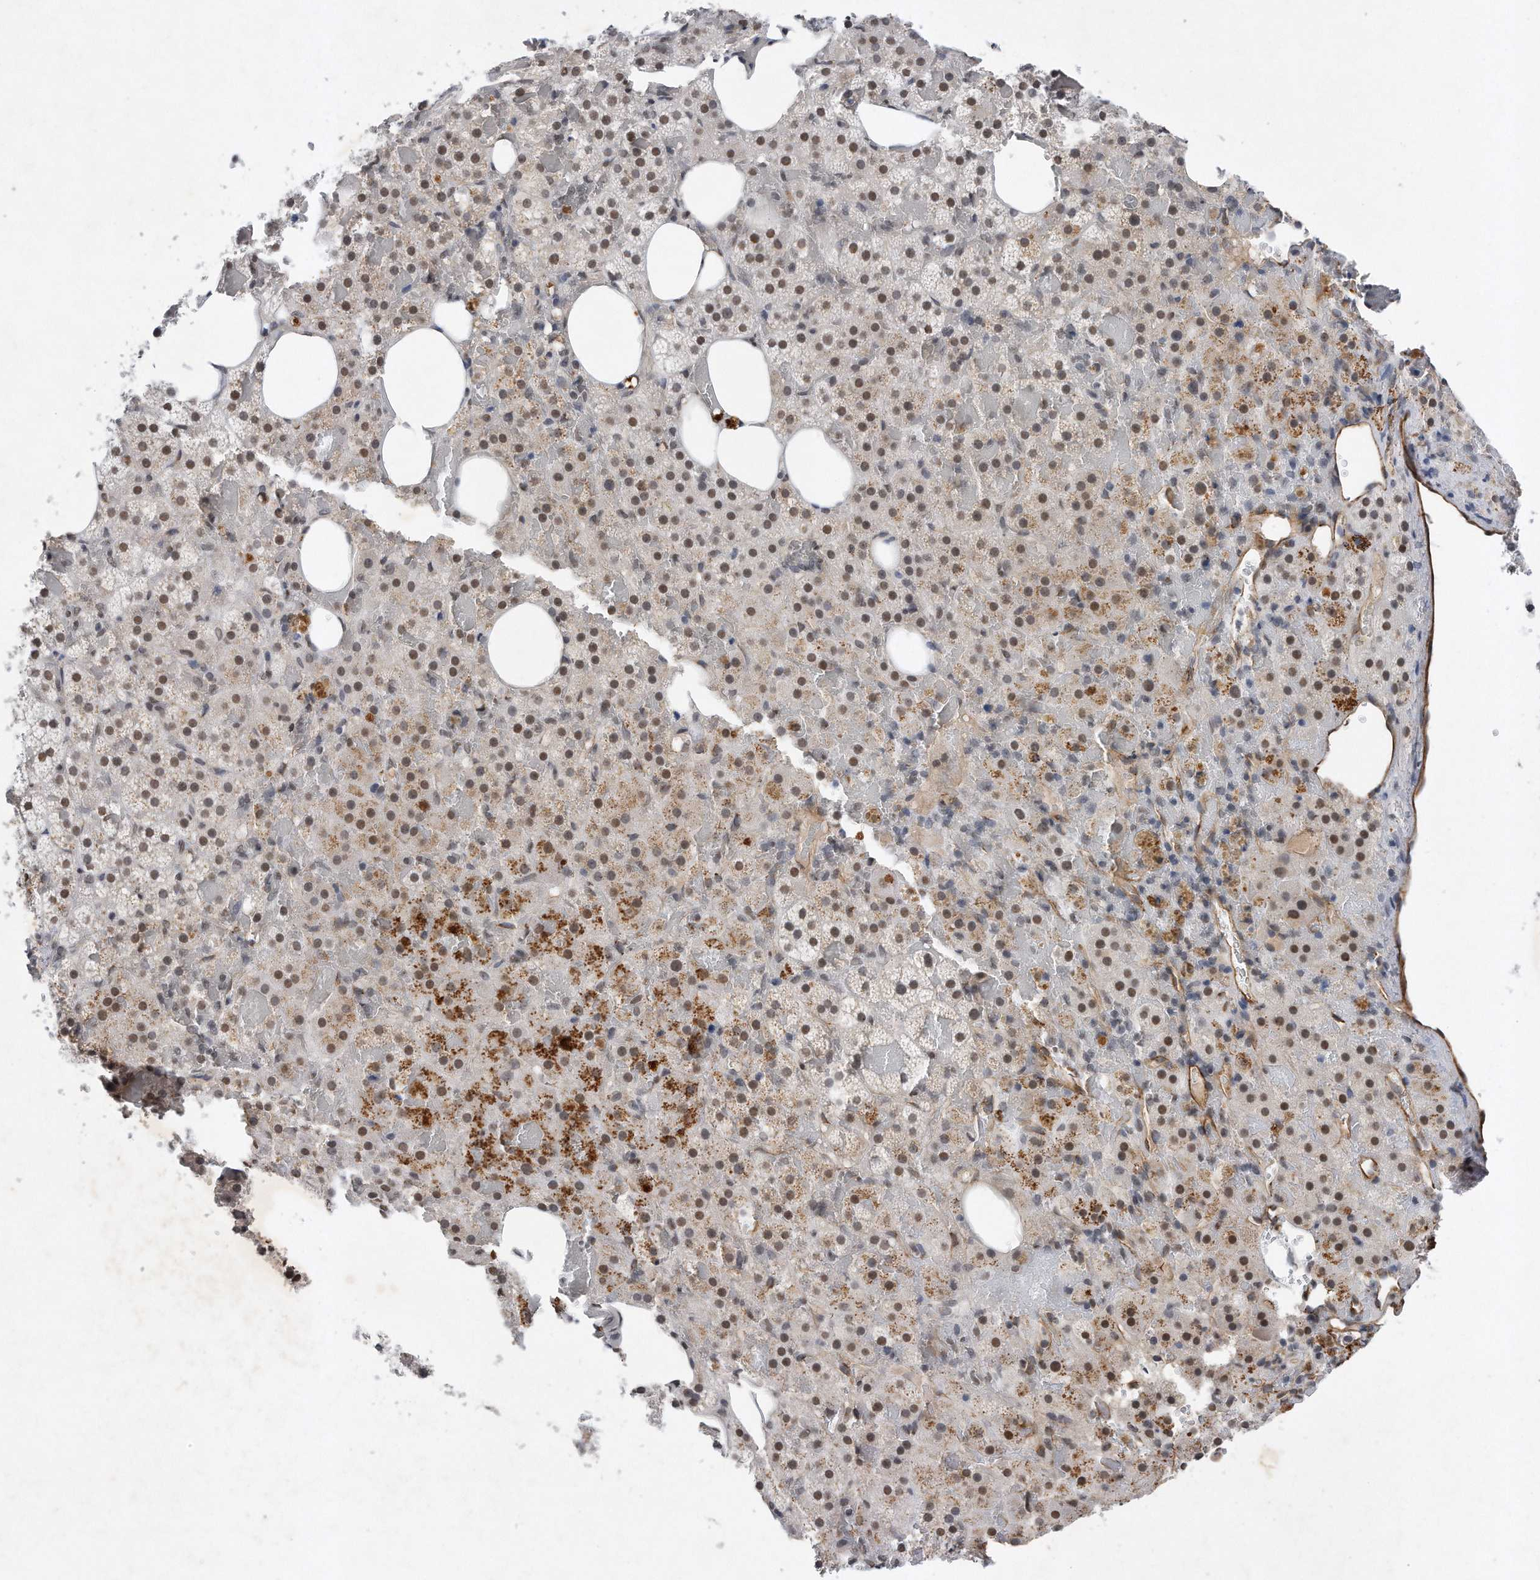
{"staining": {"intensity": "moderate", "quantity": ">75%", "location": "nuclear"}, "tissue": "adrenal gland", "cell_type": "Glandular cells", "image_type": "normal", "snomed": [{"axis": "morphology", "description": "Normal tissue, NOS"}, {"axis": "topography", "description": "Adrenal gland"}], "caption": "Immunohistochemical staining of benign adrenal gland displays moderate nuclear protein staining in approximately >75% of glandular cells.", "gene": "TP53INP1", "patient": {"sex": "female", "age": 59}}